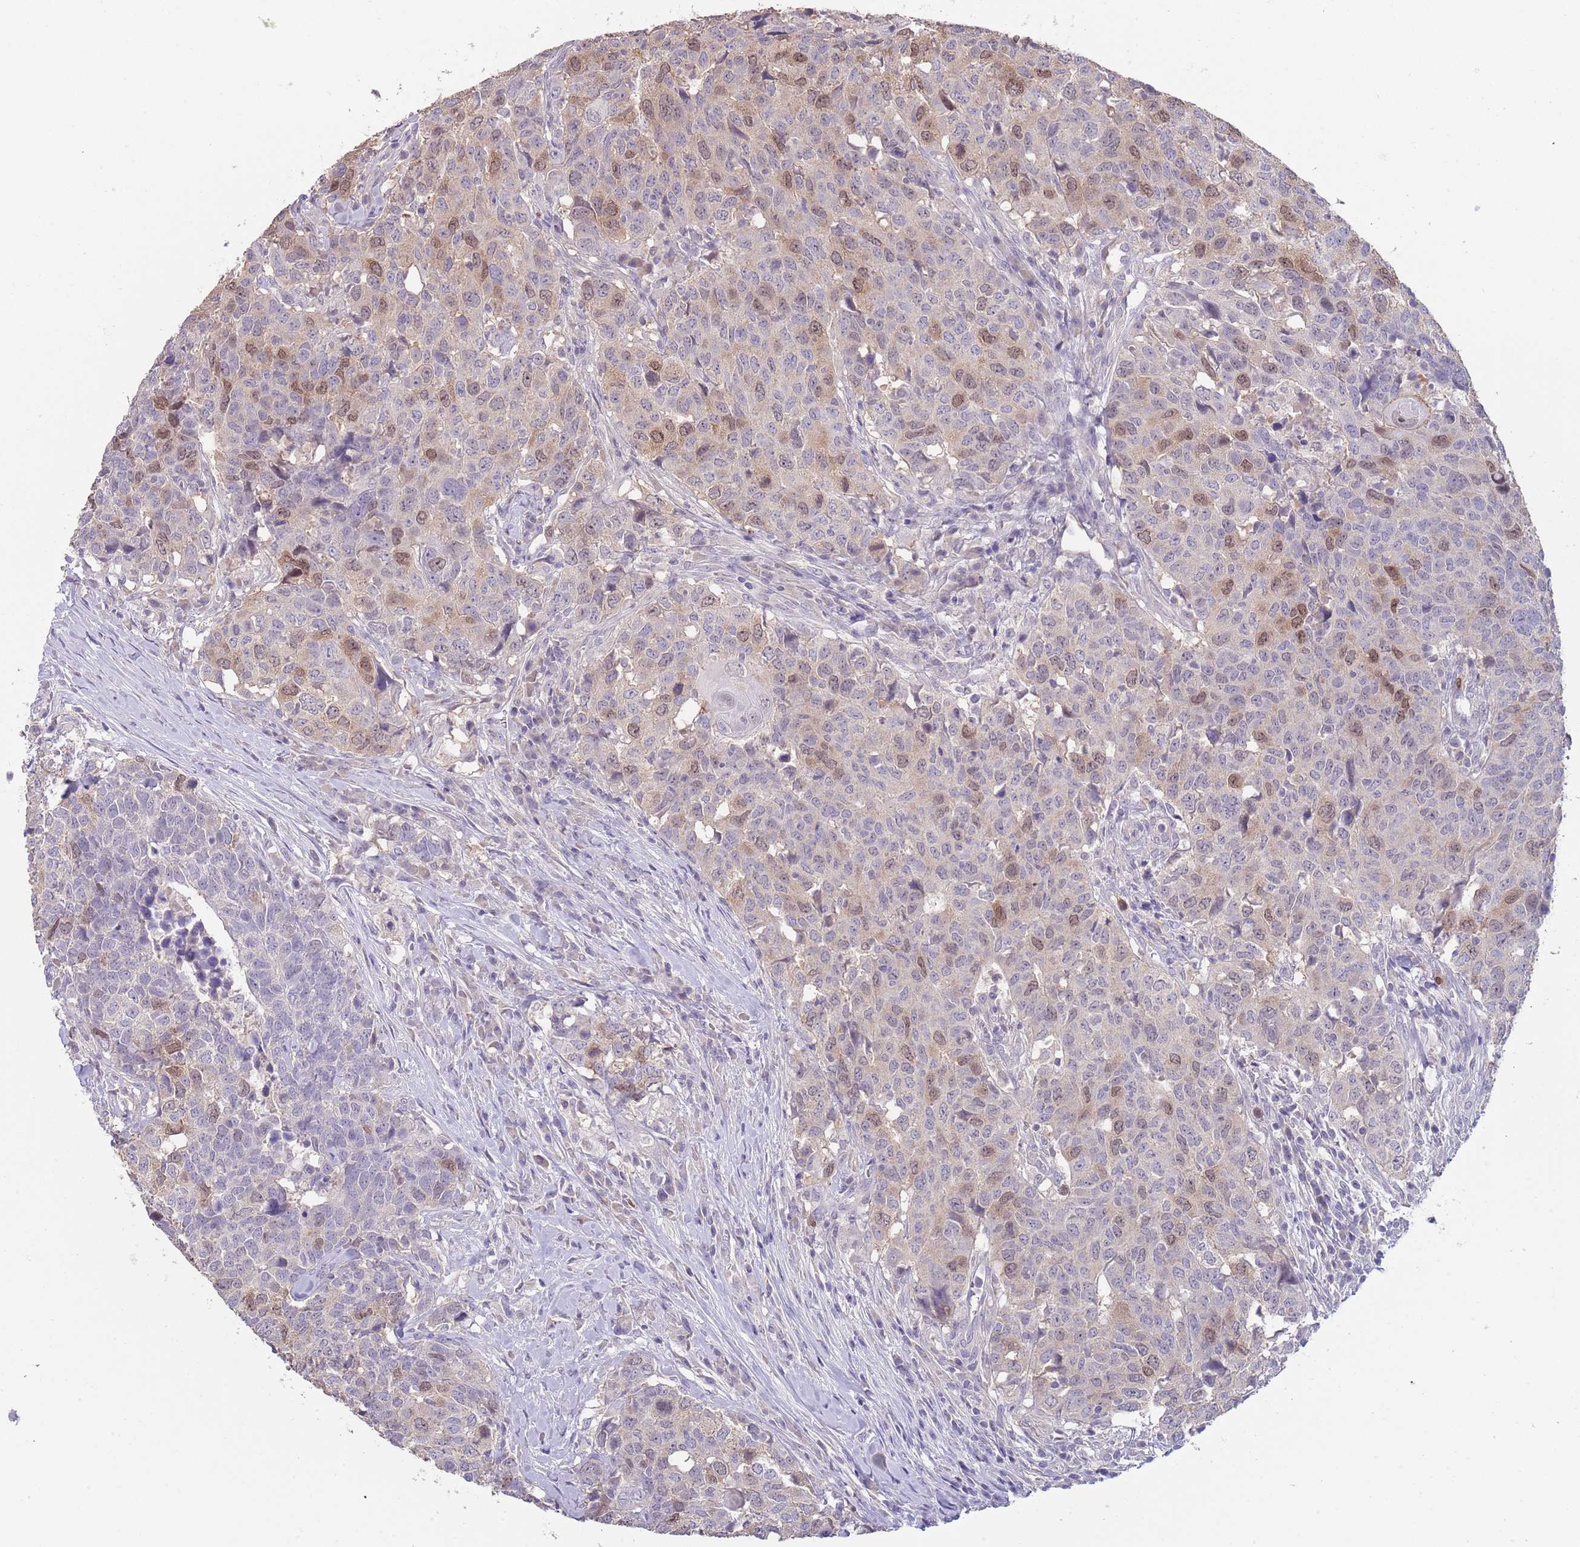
{"staining": {"intensity": "moderate", "quantity": "25%-75%", "location": "nuclear"}, "tissue": "head and neck cancer", "cell_type": "Tumor cells", "image_type": "cancer", "snomed": [{"axis": "morphology", "description": "Normal tissue, NOS"}, {"axis": "morphology", "description": "Squamous cell carcinoma, NOS"}, {"axis": "topography", "description": "Skeletal muscle"}, {"axis": "topography", "description": "Vascular tissue"}, {"axis": "topography", "description": "Peripheral nerve tissue"}, {"axis": "topography", "description": "Head-Neck"}], "caption": "Head and neck cancer stained with immunohistochemistry (IHC) shows moderate nuclear staining in approximately 25%-75% of tumor cells. Ihc stains the protein in brown and the nuclei are stained blue.", "gene": "PIMREG", "patient": {"sex": "male", "age": 66}}